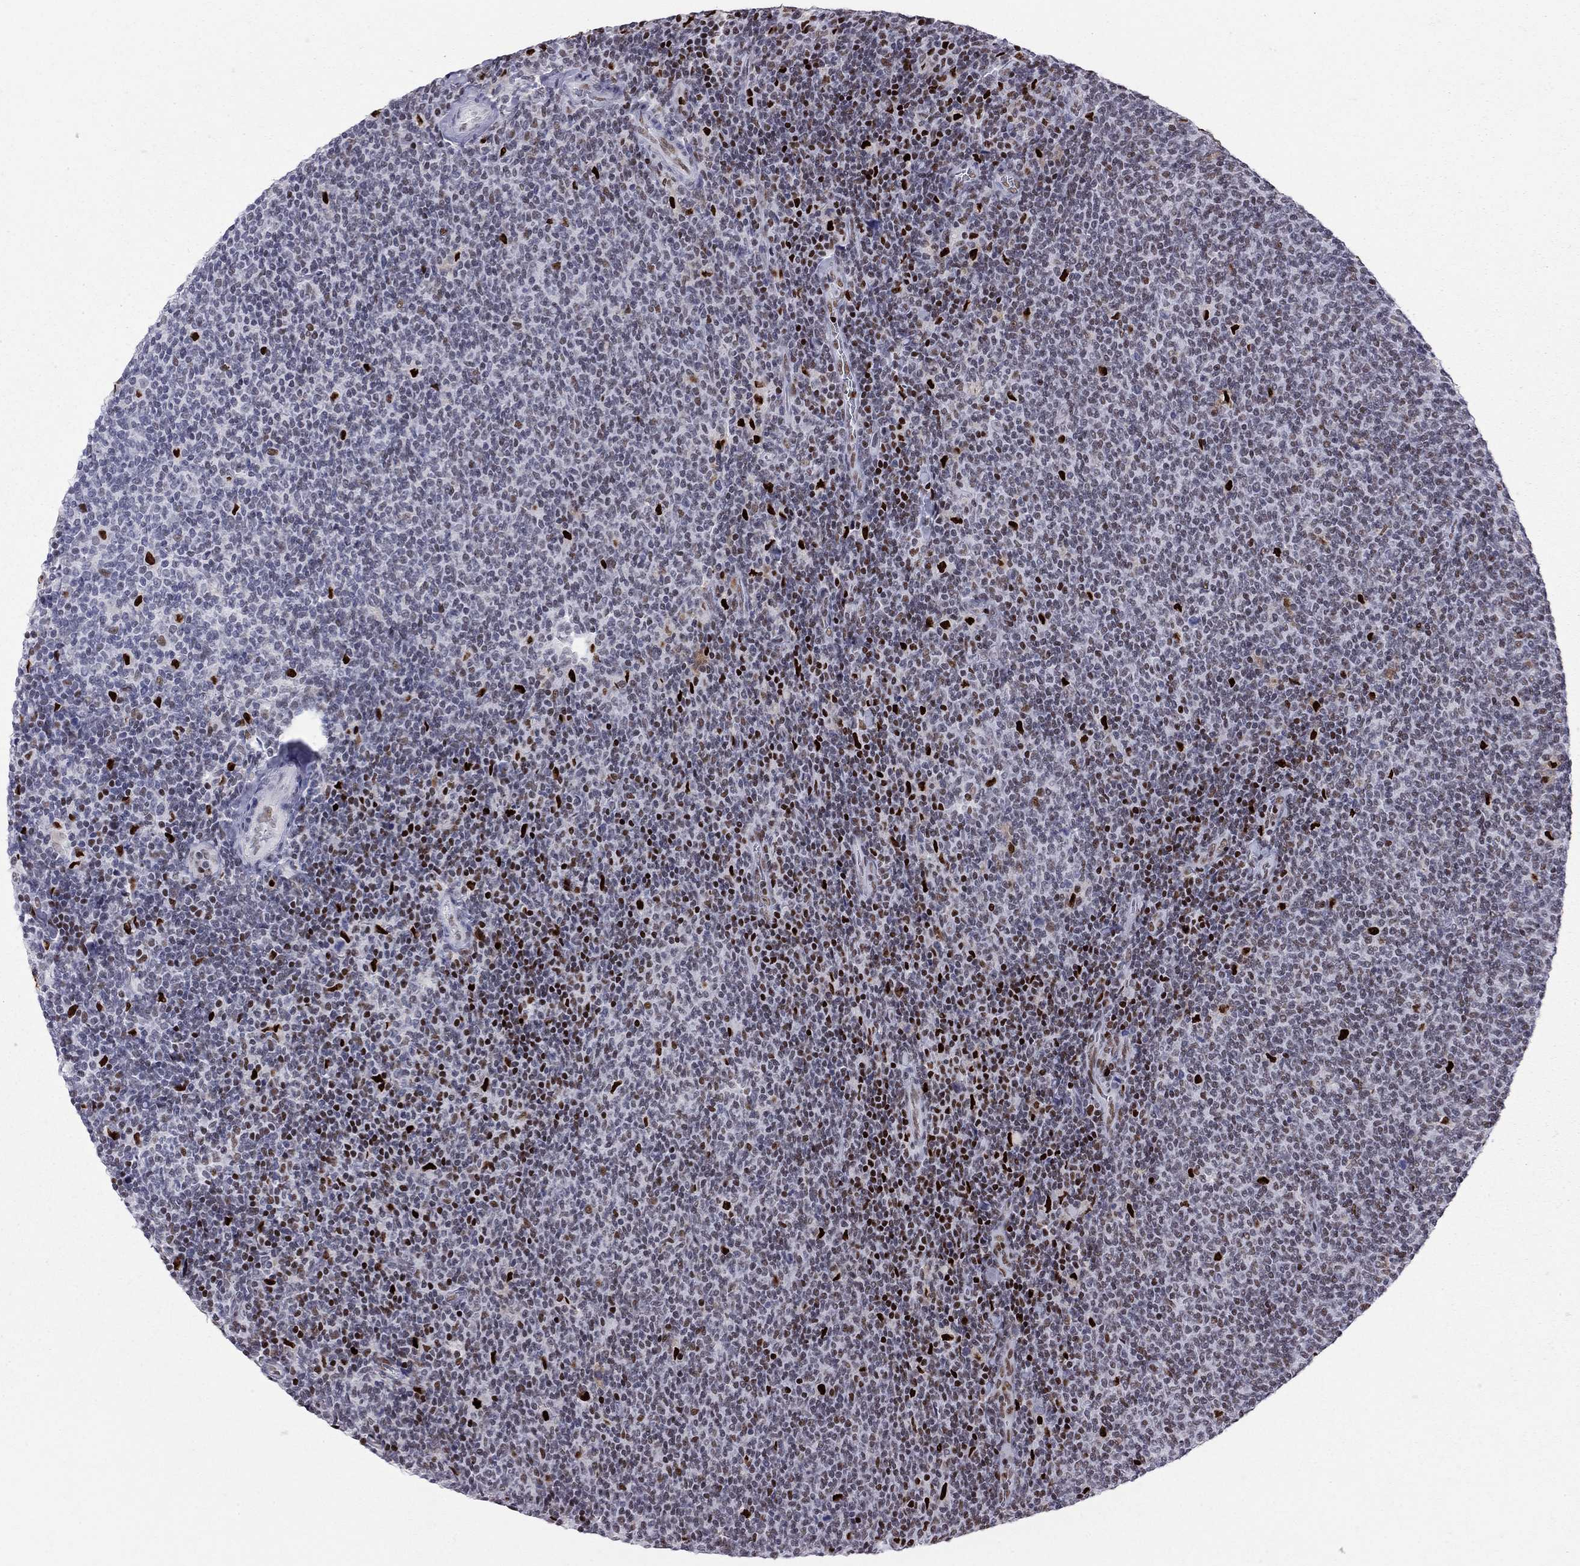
{"staining": {"intensity": "strong", "quantity": "25%-75%", "location": "nuclear"}, "tissue": "lymphoma", "cell_type": "Tumor cells", "image_type": "cancer", "snomed": [{"axis": "morphology", "description": "Malignant lymphoma, non-Hodgkin's type, Low grade"}, {"axis": "topography", "description": "Lymph node"}], "caption": "Immunohistochemical staining of lymphoma reveals high levels of strong nuclear protein expression in about 25%-75% of tumor cells.", "gene": "PCGF3", "patient": {"sex": "male", "age": 52}}